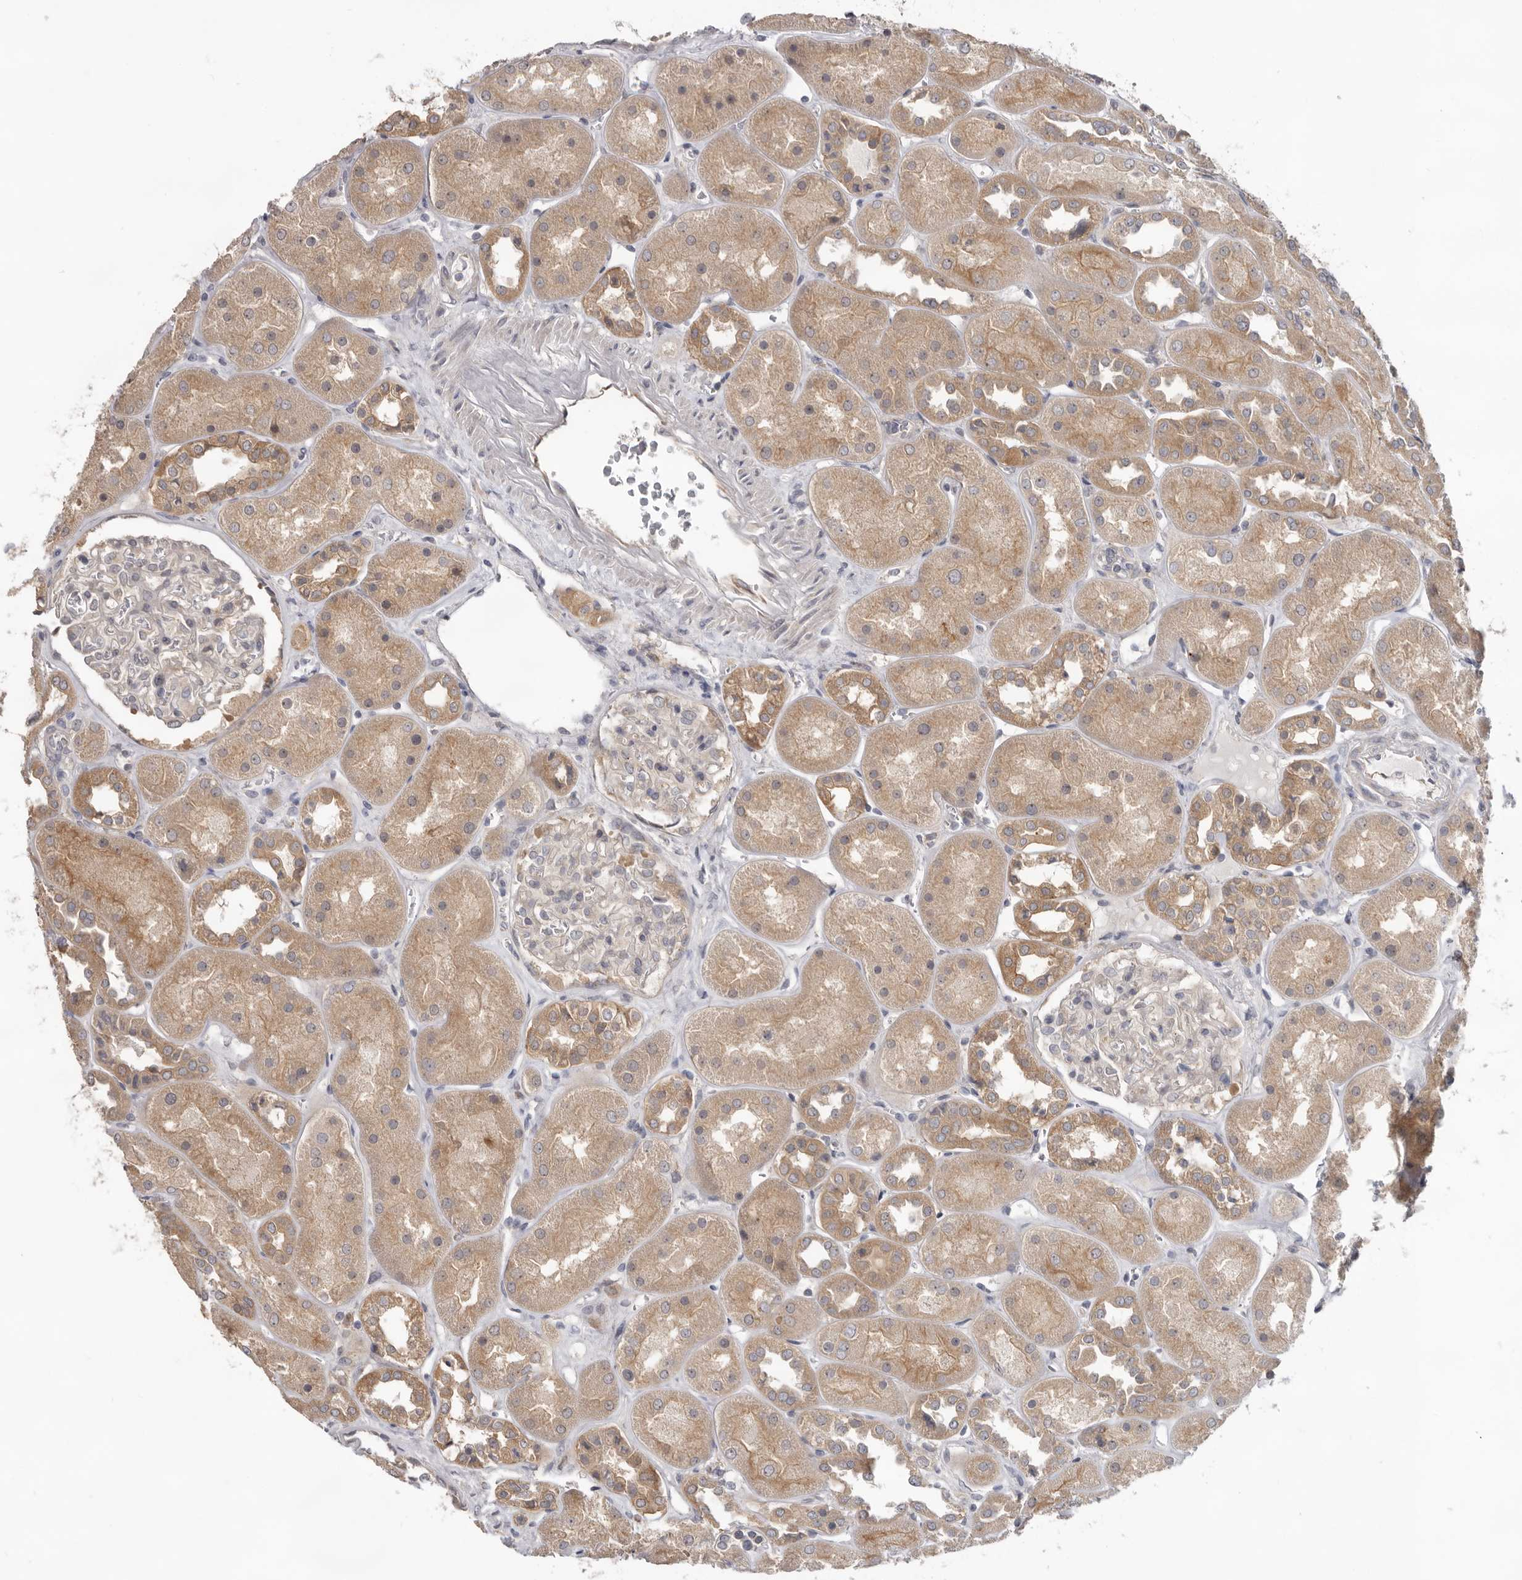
{"staining": {"intensity": "weak", "quantity": "<25%", "location": "cytoplasmic/membranous"}, "tissue": "kidney", "cell_type": "Cells in glomeruli", "image_type": "normal", "snomed": [{"axis": "morphology", "description": "Normal tissue, NOS"}, {"axis": "topography", "description": "Kidney"}], "caption": "The micrograph shows no significant staining in cells in glomeruli of kidney. (Immunohistochemistry (ihc), brightfield microscopy, high magnification).", "gene": "HINT3", "patient": {"sex": "male", "age": 70}}